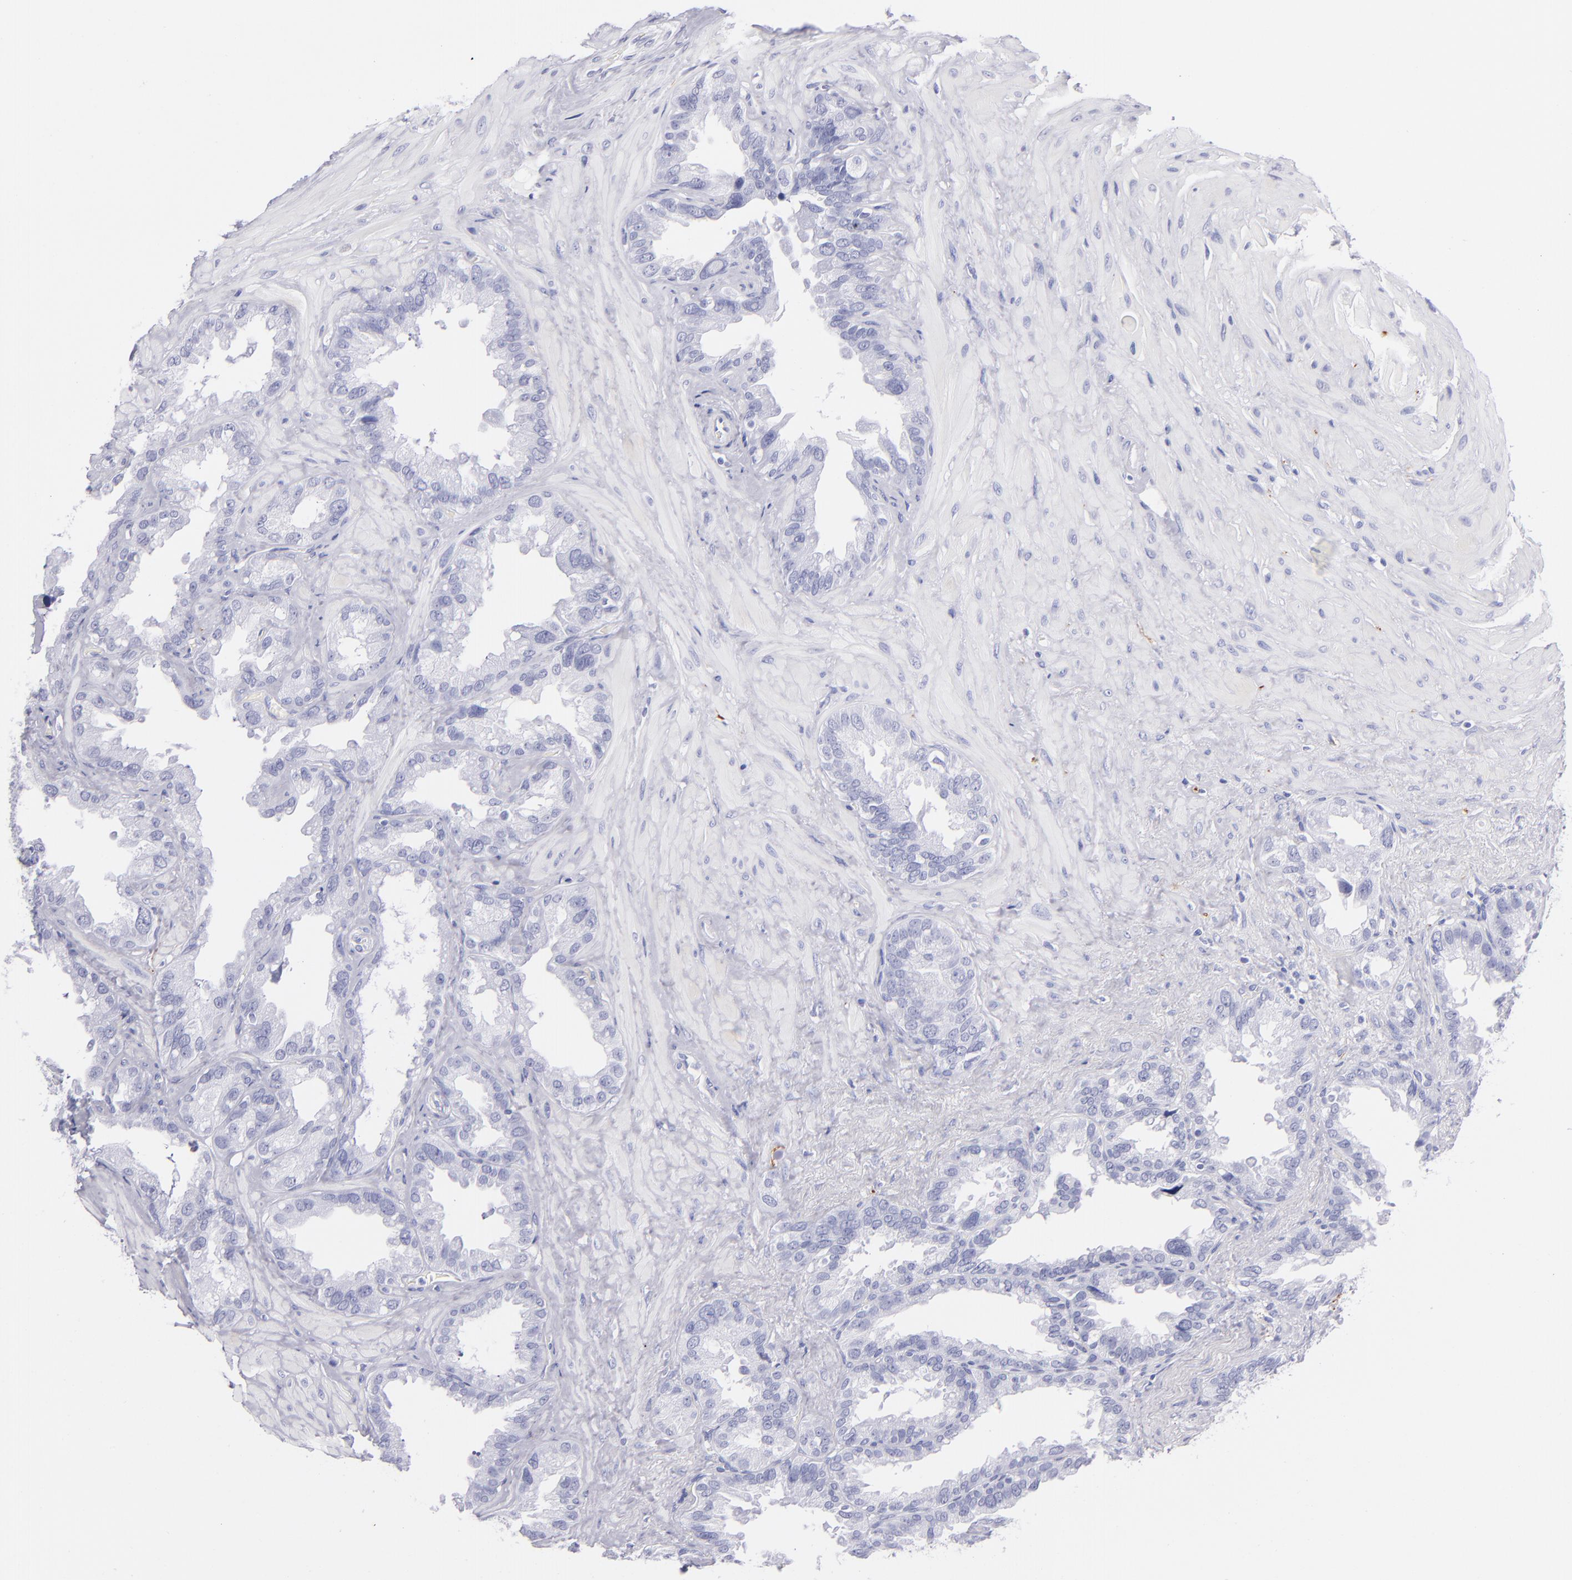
{"staining": {"intensity": "negative", "quantity": "none", "location": "none"}, "tissue": "seminal vesicle", "cell_type": "Glandular cells", "image_type": "normal", "snomed": [{"axis": "morphology", "description": "Normal tissue, NOS"}, {"axis": "topography", "description": "Prostate"}, {"axis": "topography", "description": "Seminal veicle"}], "caption": "This photomicrograph is of unremarkable seminal vesicle stained with IHC to label a protein in brown with the nuclei are counter-stained blue. There is no positivity in glandular cells. (DAB IHC with hematoxylin counter stain).", "gene": "PRPH", "patient": {"sex": "male", "age": 63}}